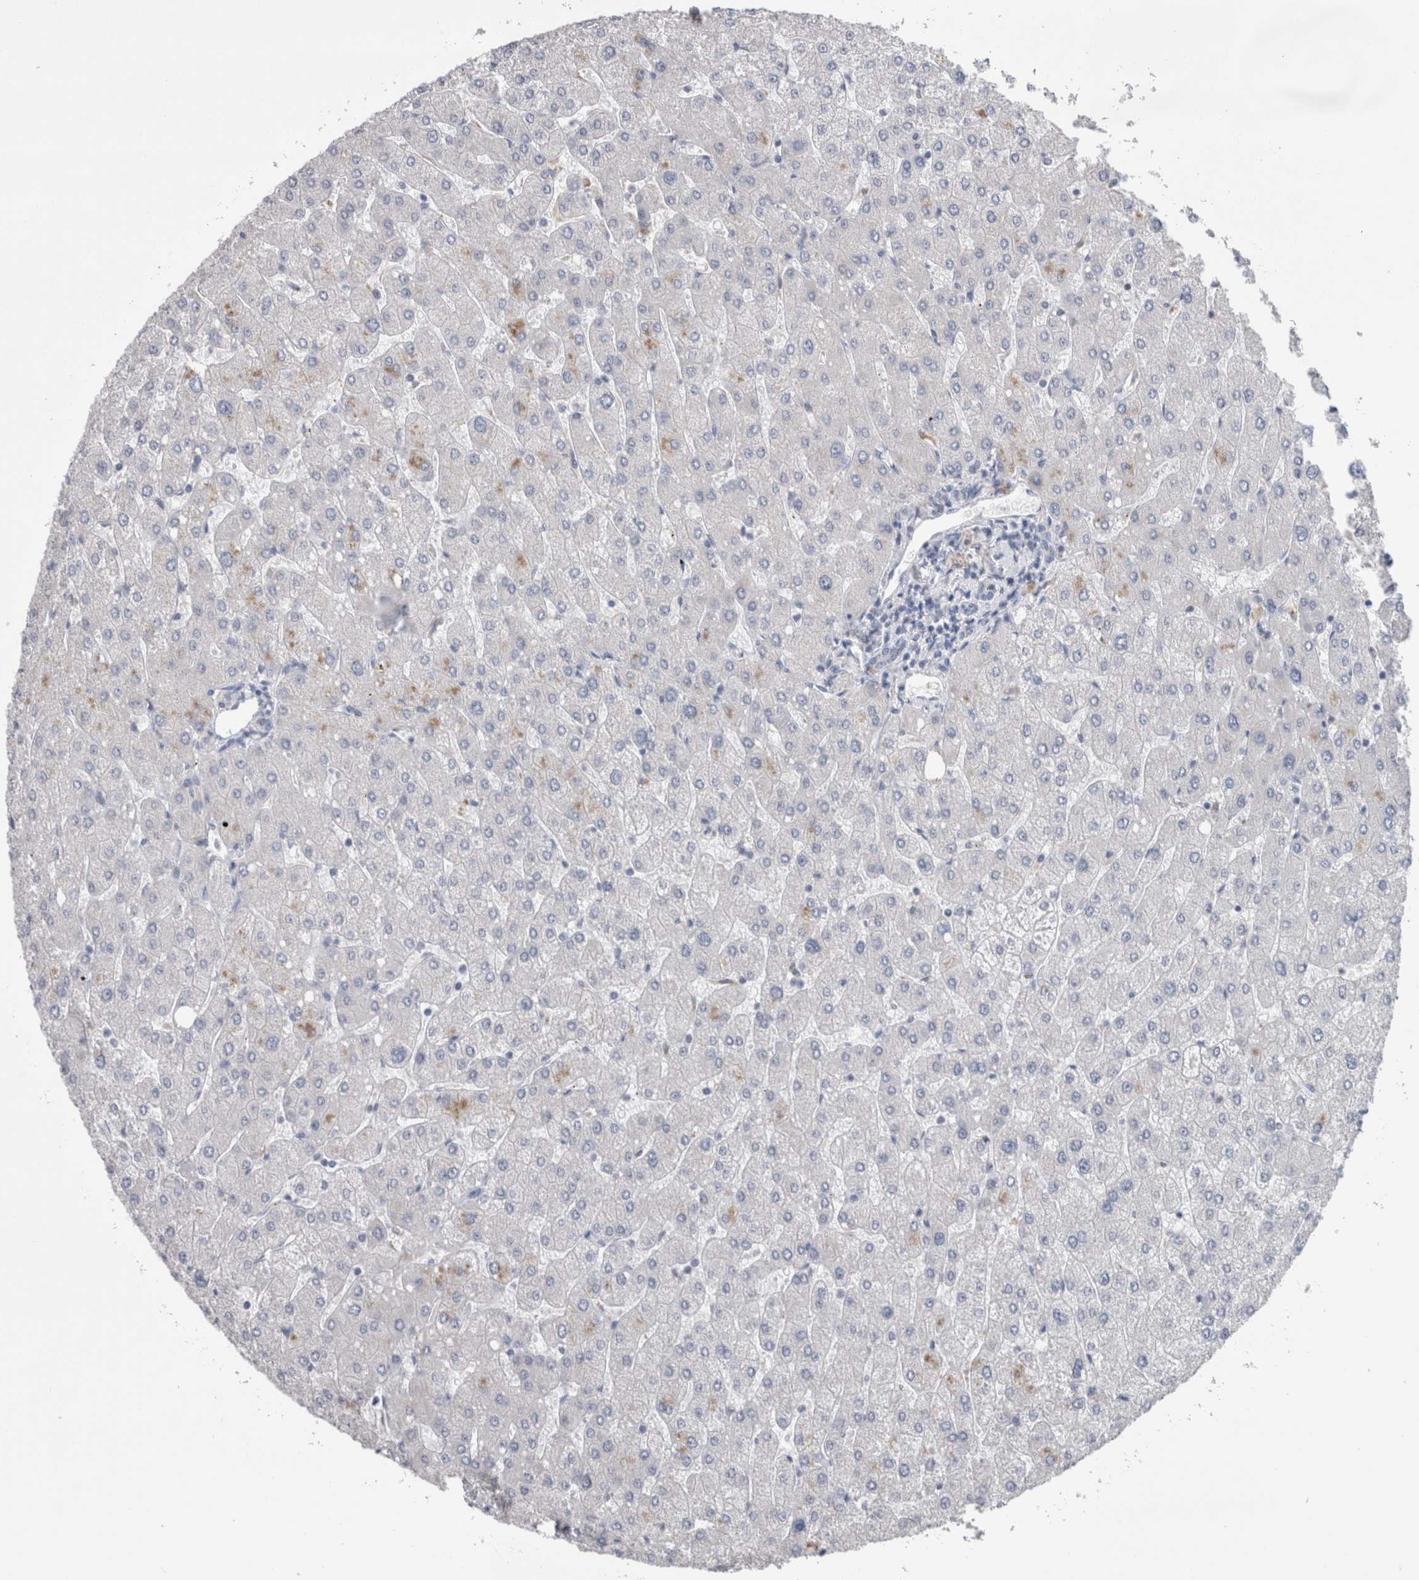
{"staining": {"intensity": "negative", "quantity": "none", "location": "none"}, "tissue": "liver", "cell_type": "Cholangiocytes", "image_type": "normal", "snomed": [{"axis": "morphology", "description": "Normal tissue, NOS"}, {"axis": "topography", "description": "Liver"}], "caption": "Immunohistochemistry micrograph of unremarkable liver stained for a protein (brown), which demonstrates no positivity in cholangiocytes. (DAB immunohistochemistry with hematoxylin counter stain).", "gene": "GDAP1", "patient": {"sex": "male", "age": 55}}